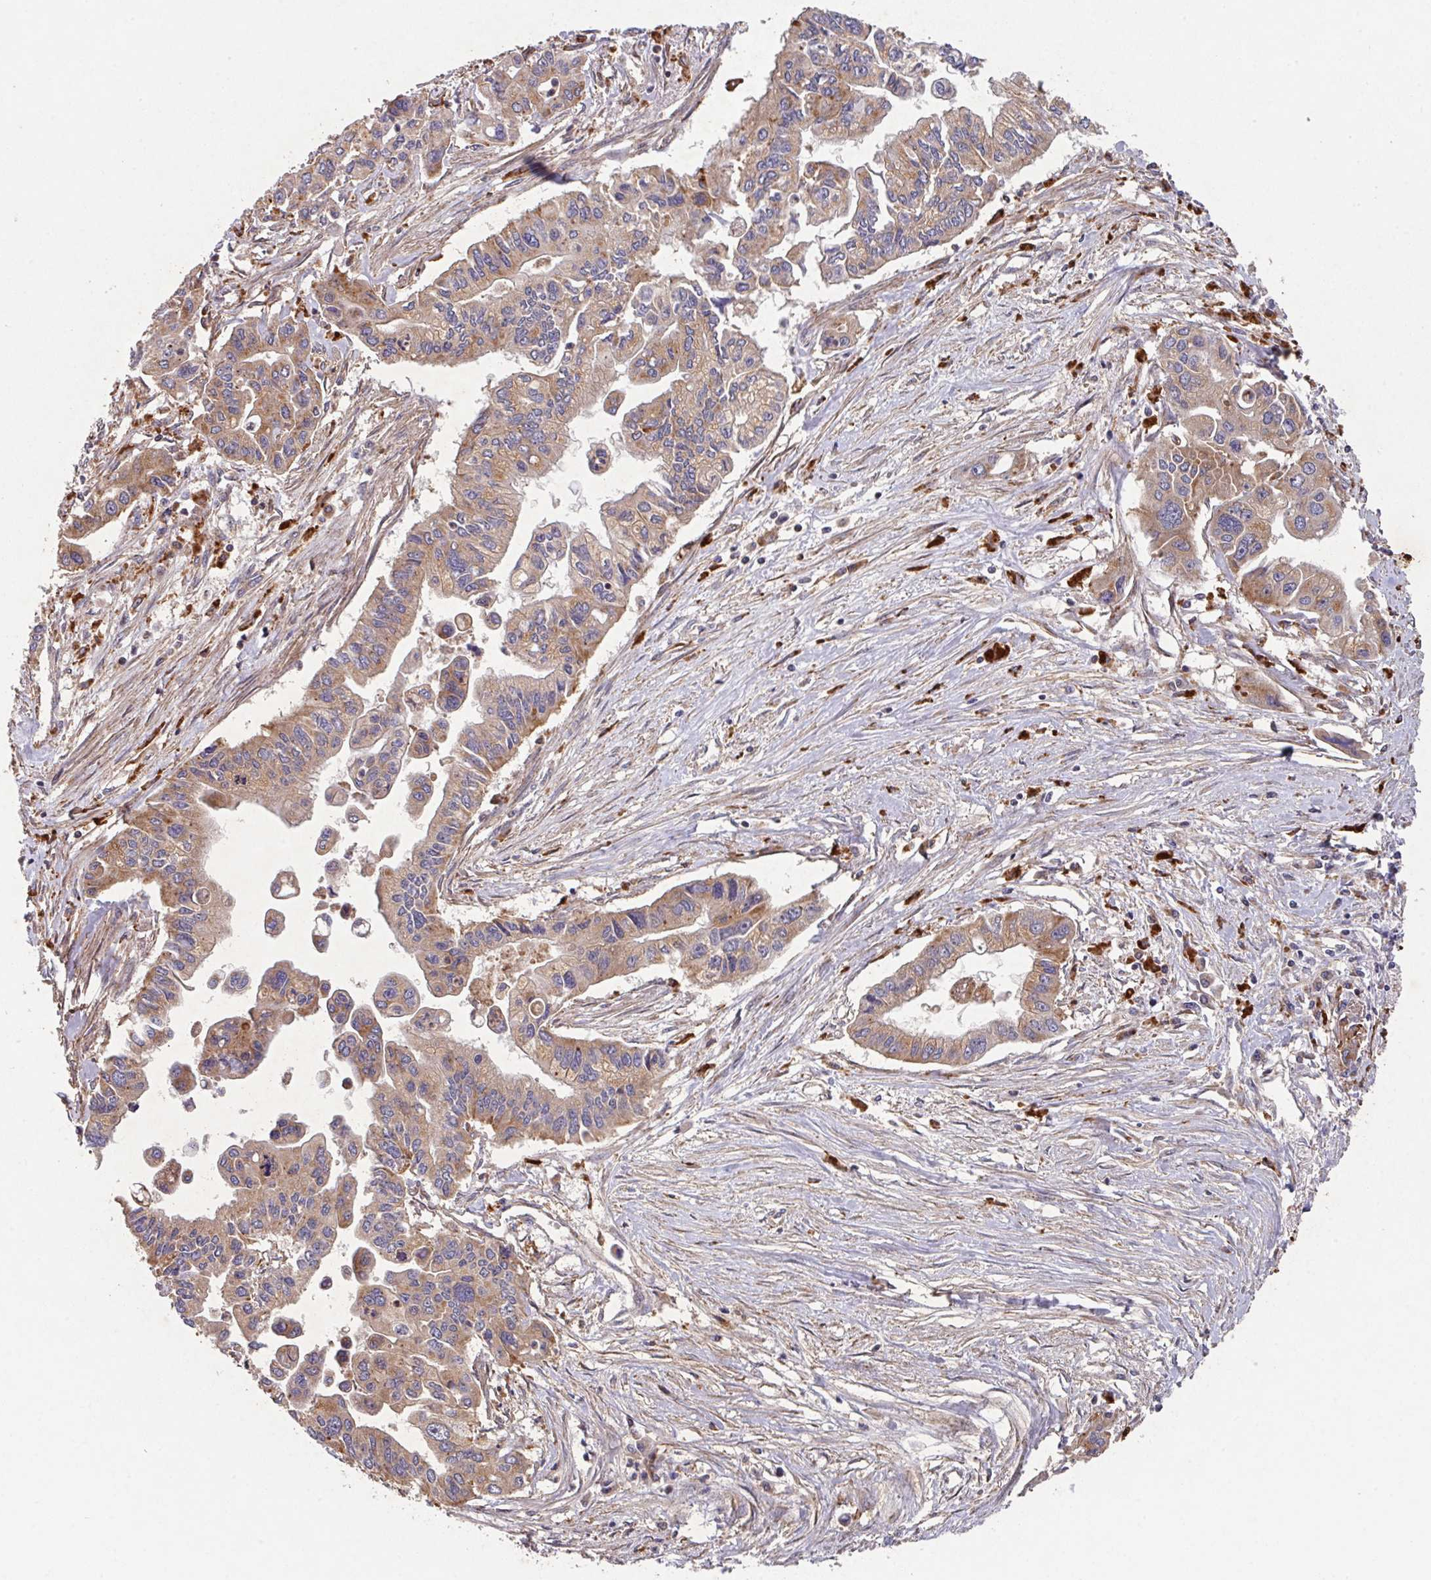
{"staining": {"intensity": "moderate", "quantity": ">75%", "location": "cytoplasmic/membranous"}, "tissue": "pancreatic cancer", "cell_type": "Tumor cells", "image_type": "cancer", "snomed": [{"axis": "morphology", "description": "Adenocarcinoma, NOS"}, {"axis": "topography", "description": "Pancreas"}], "caption": "Immunohistochemistry (IHC) micrograph of adenocarcinoma (pancreatic) stained for a protein (brown), which exhibits medium levels of moderate cytoplasmic/membranous positivity in about >75% of tumor cells.", "gene": "TRIM14", "patient": {"sex": "male", "age": 62}}